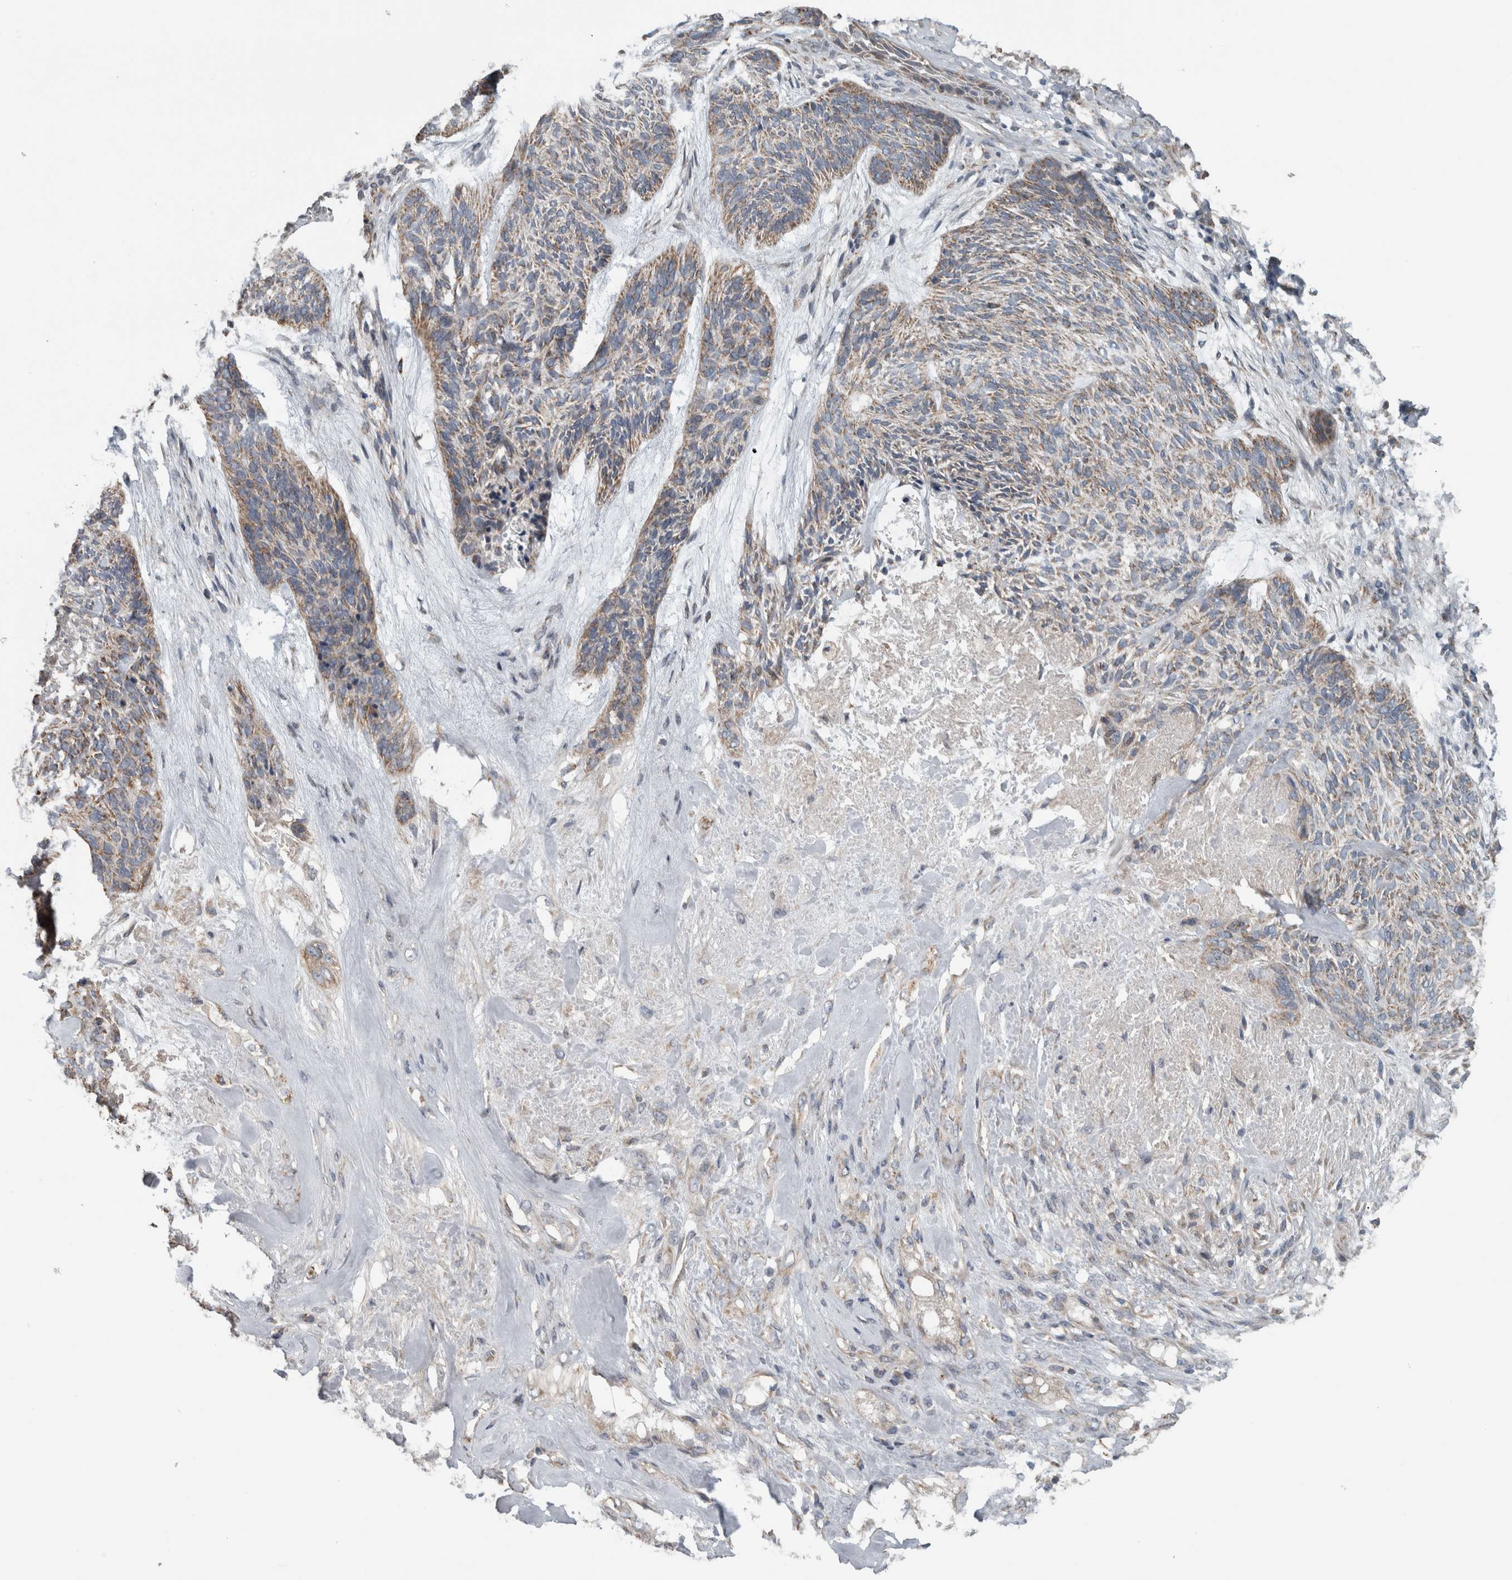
{"staining": {"intensity": "moderate", "quantity": ">75%", "location": "cytoplasmic/membranous"}, "tissue": "skin cancer", "cell_type": "Tumor cells", "image_type": "cancer", "snomed": [{"axis": "morphology", "description": "Basal cell carcinoma"}, {"axis": "topography", "description": "Skin"}], "caption": "Tumor cells exhibit medium levels of moderate cytoplasmic/membranous staining in approximately >75% of cells in human basal cell carcinoma (skin). (DAB (3,3'-diaminobenzidine) IHC, brown staining for protein, blue staining for nuclei).", "gene": "ARMC1", "patient": {"sex": "male", "age": 55}}